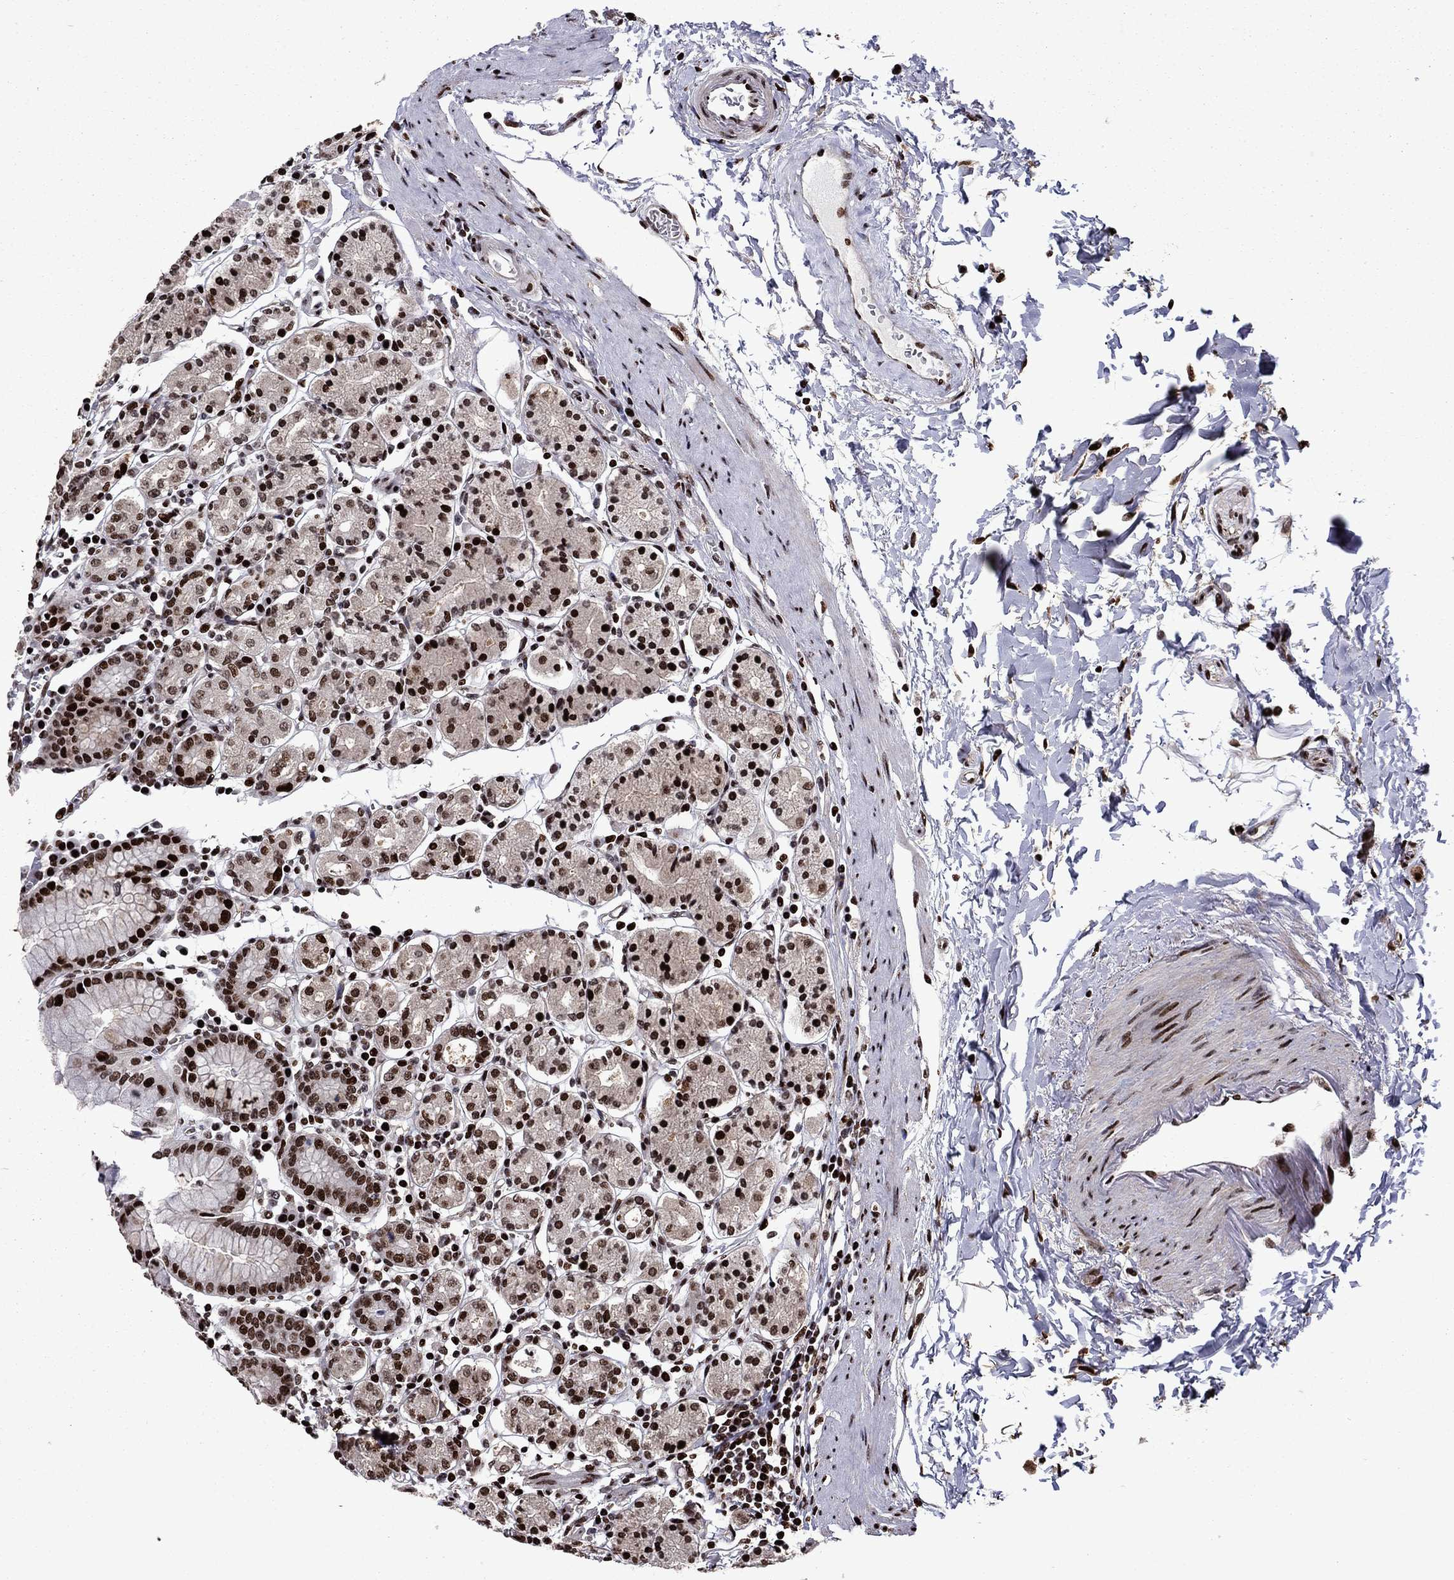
{"staining": {"intensity": "strong", "quantity": ">75%", "location": "nuclear"}, "tissue": "stomach", "cell_type": "Glandular cells", "image_type": "normal", "snomed": [{"axis": "morphology", "description": "Normal tissue, NOS"}, {"axis": "topography", "description": "Stomach, upper"}, {"axis": "topography", "description": "Stomach"}], "caption": "Protein expression analysis of benign stomach reveals strong nuclear expression in approximately >75% of glandular cells.", "gene": "LIMK1", "patient": {"sex": "male", "age": 62}}